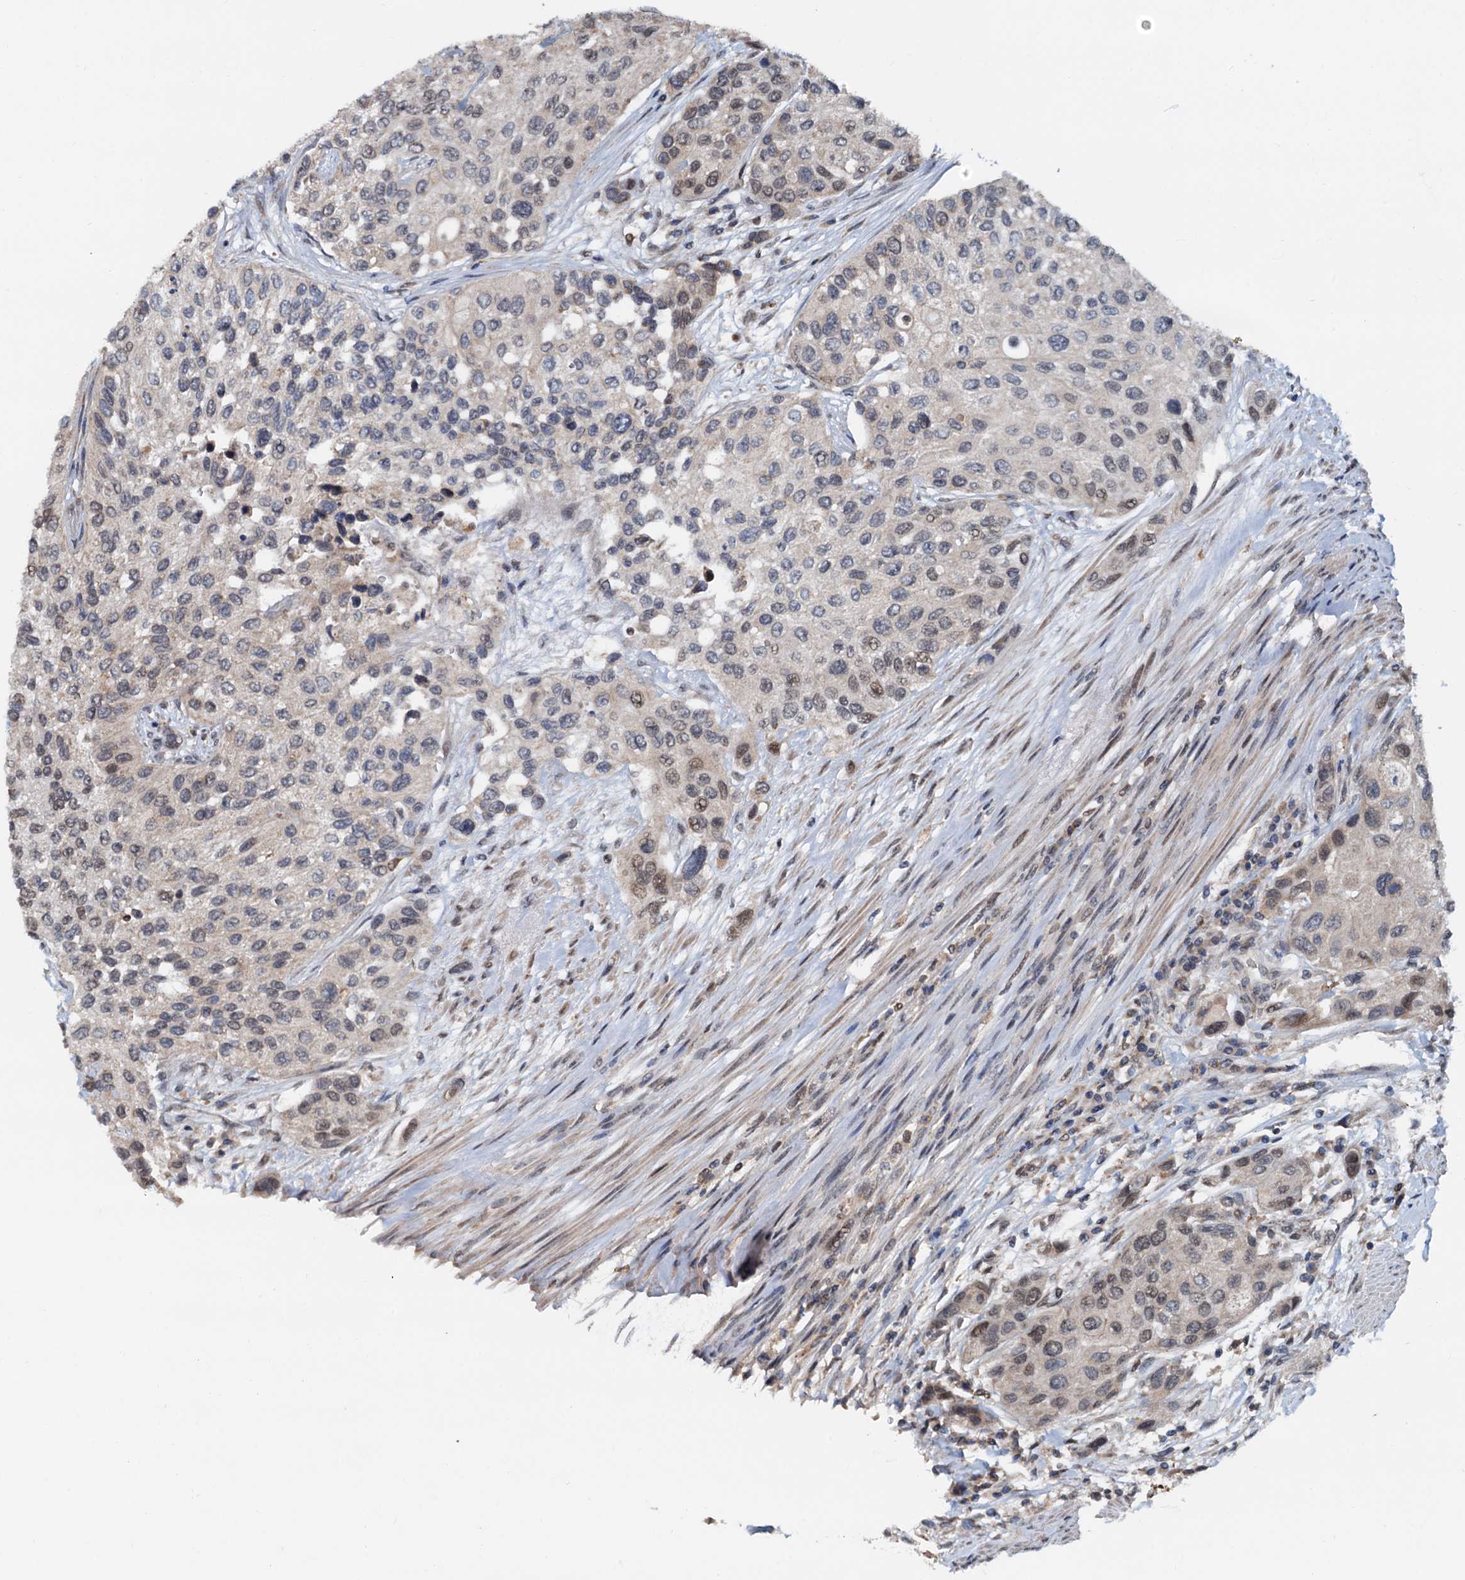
{"staining": {"intensity": "moderate", "quantity": "<25%", "location": "nuclear"}, "tissue": "urothelial cancer", "cell_type": "Tumor cells", "image_type": "cancer", "snomed": [{"axis": "morphology", "description": "Normal tissue, NOS"}, {"axis": "morphology", "description": "Urothelial carcinoma, High grade"}, {"axis": "topography", "description": "Vascular tissue"}, {"axis": "topography", "description": "Urinary bladder"}], "caption": "Approximately <25% of tumor cells in human high-grade urothelial carcinoma display moderate nuclear protein staining as visualized by brown immunohistochemical staining.", "gene": "MCMBP", "patient": {"sex": "female", "age": 56}}